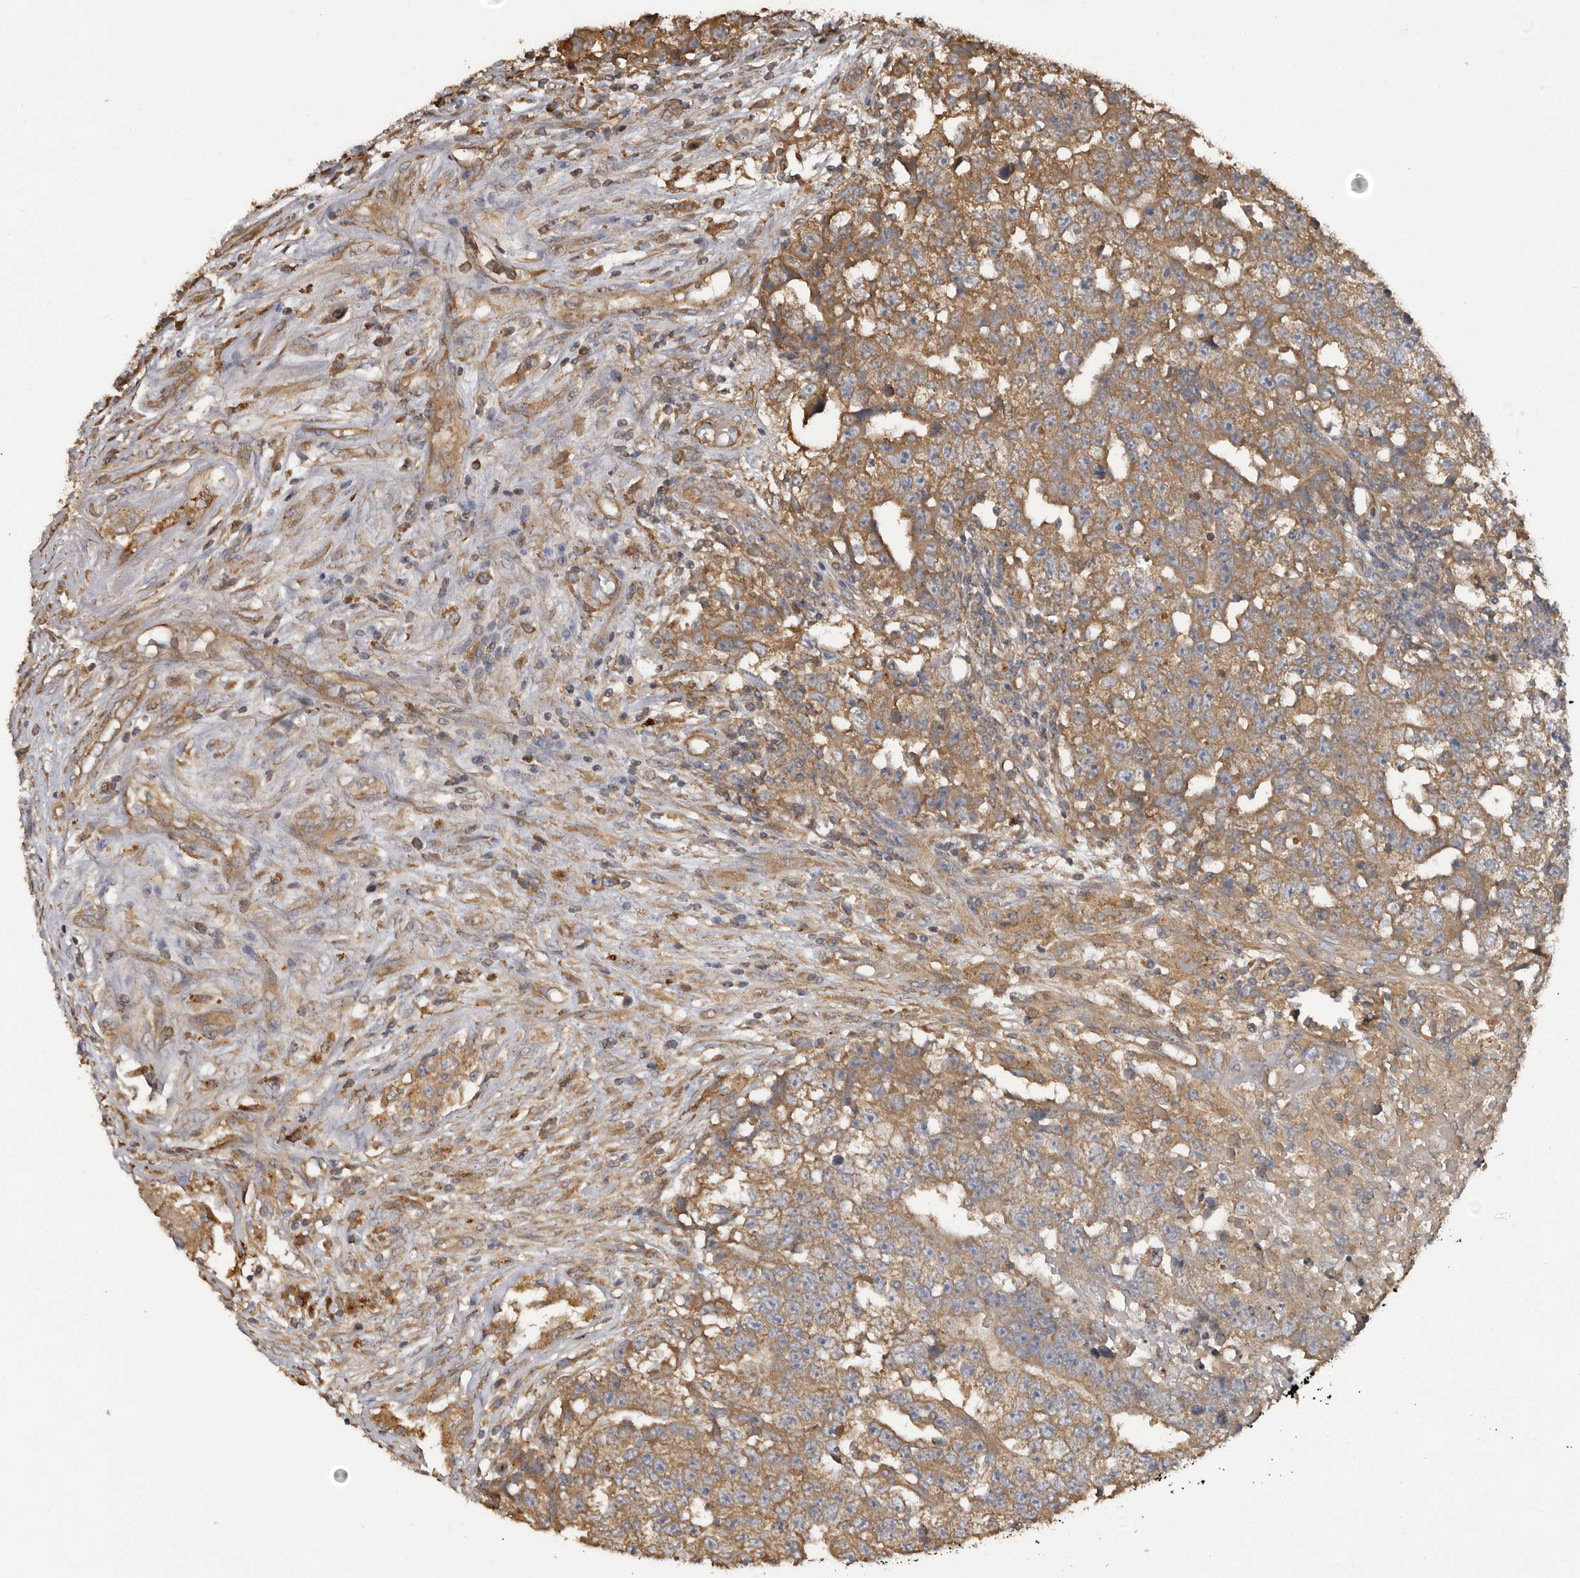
{"staining": {"intensity": "moderate", "quantity": ">75%", "location": "cytoplasmic/membranous"}, "tissue": "testis cancer", "cell_type": "Tumor cells", "image_type": "cancer", "snomed": [{"axis": "morphology", "description": "Carcinoma, Embryonal, NOS"}, {"axis": "topography", "description": "Testis"}], "caption": "A photomicrograph of human embryonal carcinoma (testis) stained for a protein reveals moderate cytoplasmic/membranous brown staining in tumor cells.", "gene": "FLCN", "patient": {"sex": "male", "age": 25}}